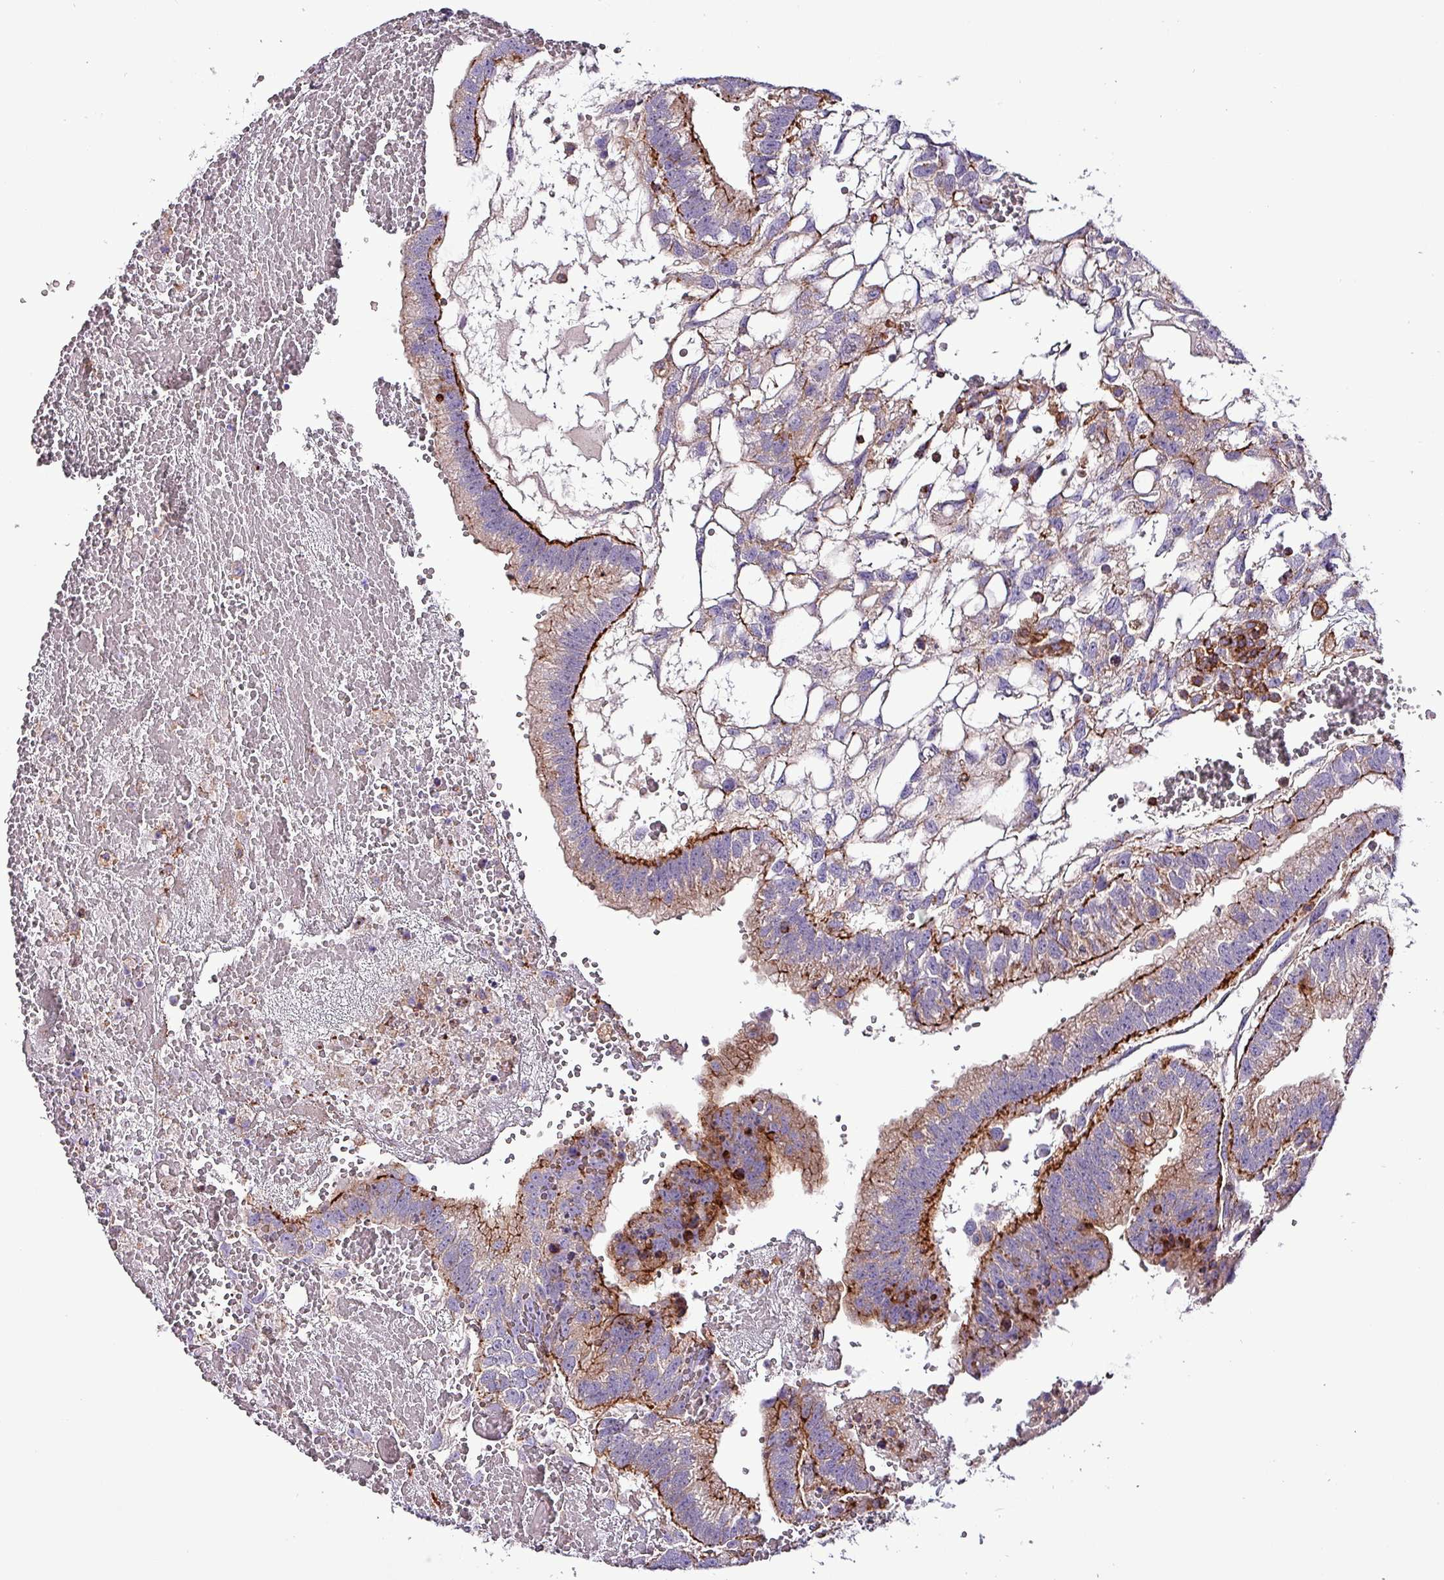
{"staining": {"intensity": "moderate", "quantity": "25%-75%", "location": "cytoplasmic/membranous"}, "tissue": "testis cancer", "cell_type": "Tumor cells", "image_type": "cancer", "snomed": [{"axis": "morphology", "description": "Normal tissue, NOS"}, {"axis": "morphology", "description": "Carcinoma, Embryonal, NOS"}, {"axis": "topography", "description": "Testis"}], "caption": "The micrograph reveals staining of testis embryonal carcinoma, revealing moderate cytoplasmic/membranous protein positivity (brown color) within tumor cells. (IHC, brightfield microscopy, high magnification).", "gene": "VAMP4", "patient": {"sex": "male", "age": 32}}